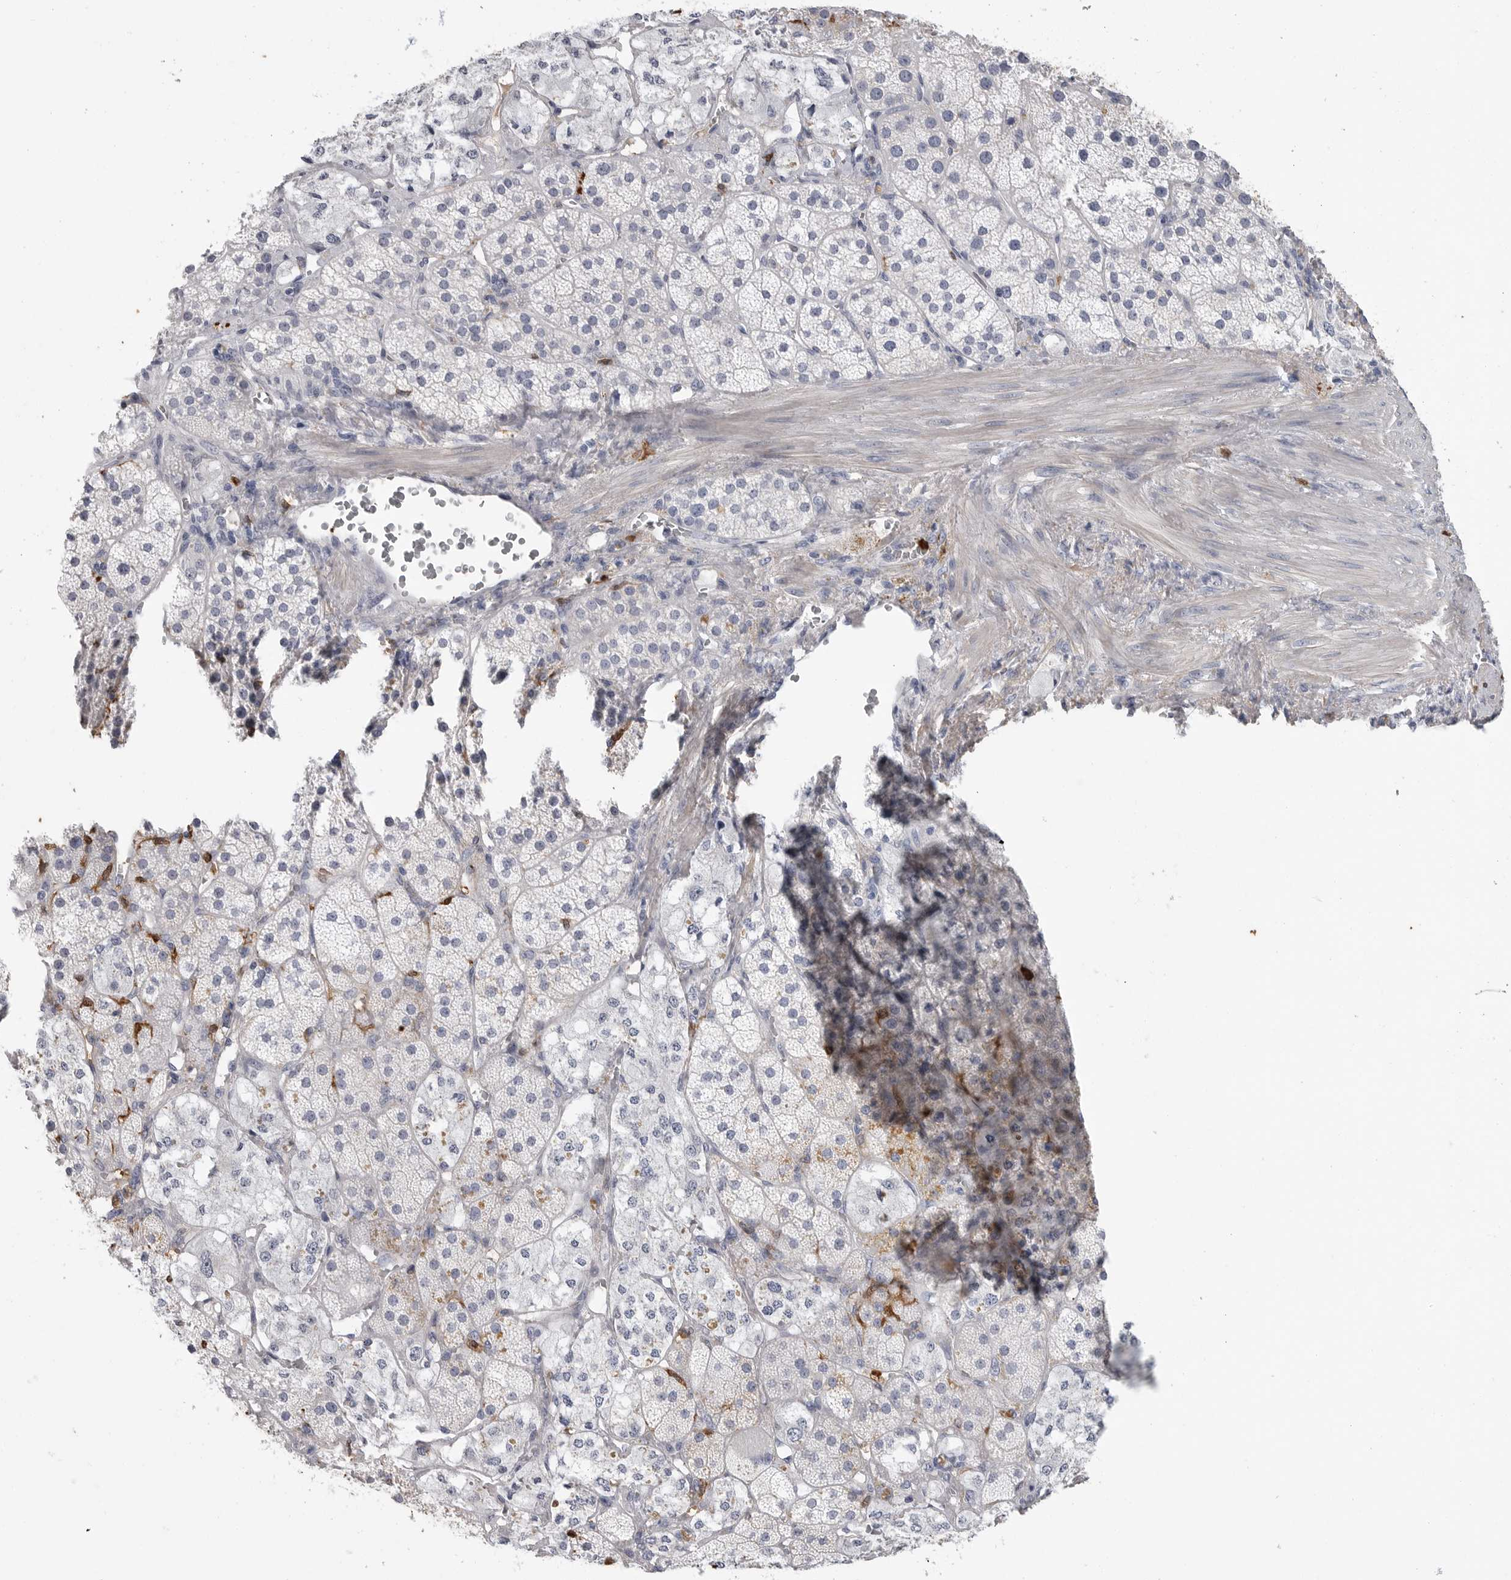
{"staining": {"intensity": "negative", "quantity": "none", "location": "none"}, "tissue": "adrenal gland", "cell_type": "Glandular cells", "image_type": "normal", "snomed": [{"axis": "morphology", "description": "Normal tissue, NOS"}, {"axis": "topography", "description": "Adrenal gland"}], "caption": "Image shows no protein staining in glandular cells of unremarkable adrenal gland. (Stains: DAB (3,3'-diaminobenzidine) immunohistochemistry (IHC) with hematoxylin counter stain, Microscopy: brightfield microscopy at high magnification).", "gene": "CYB561D1", "patient": {"sex": "male", "age": 57}}